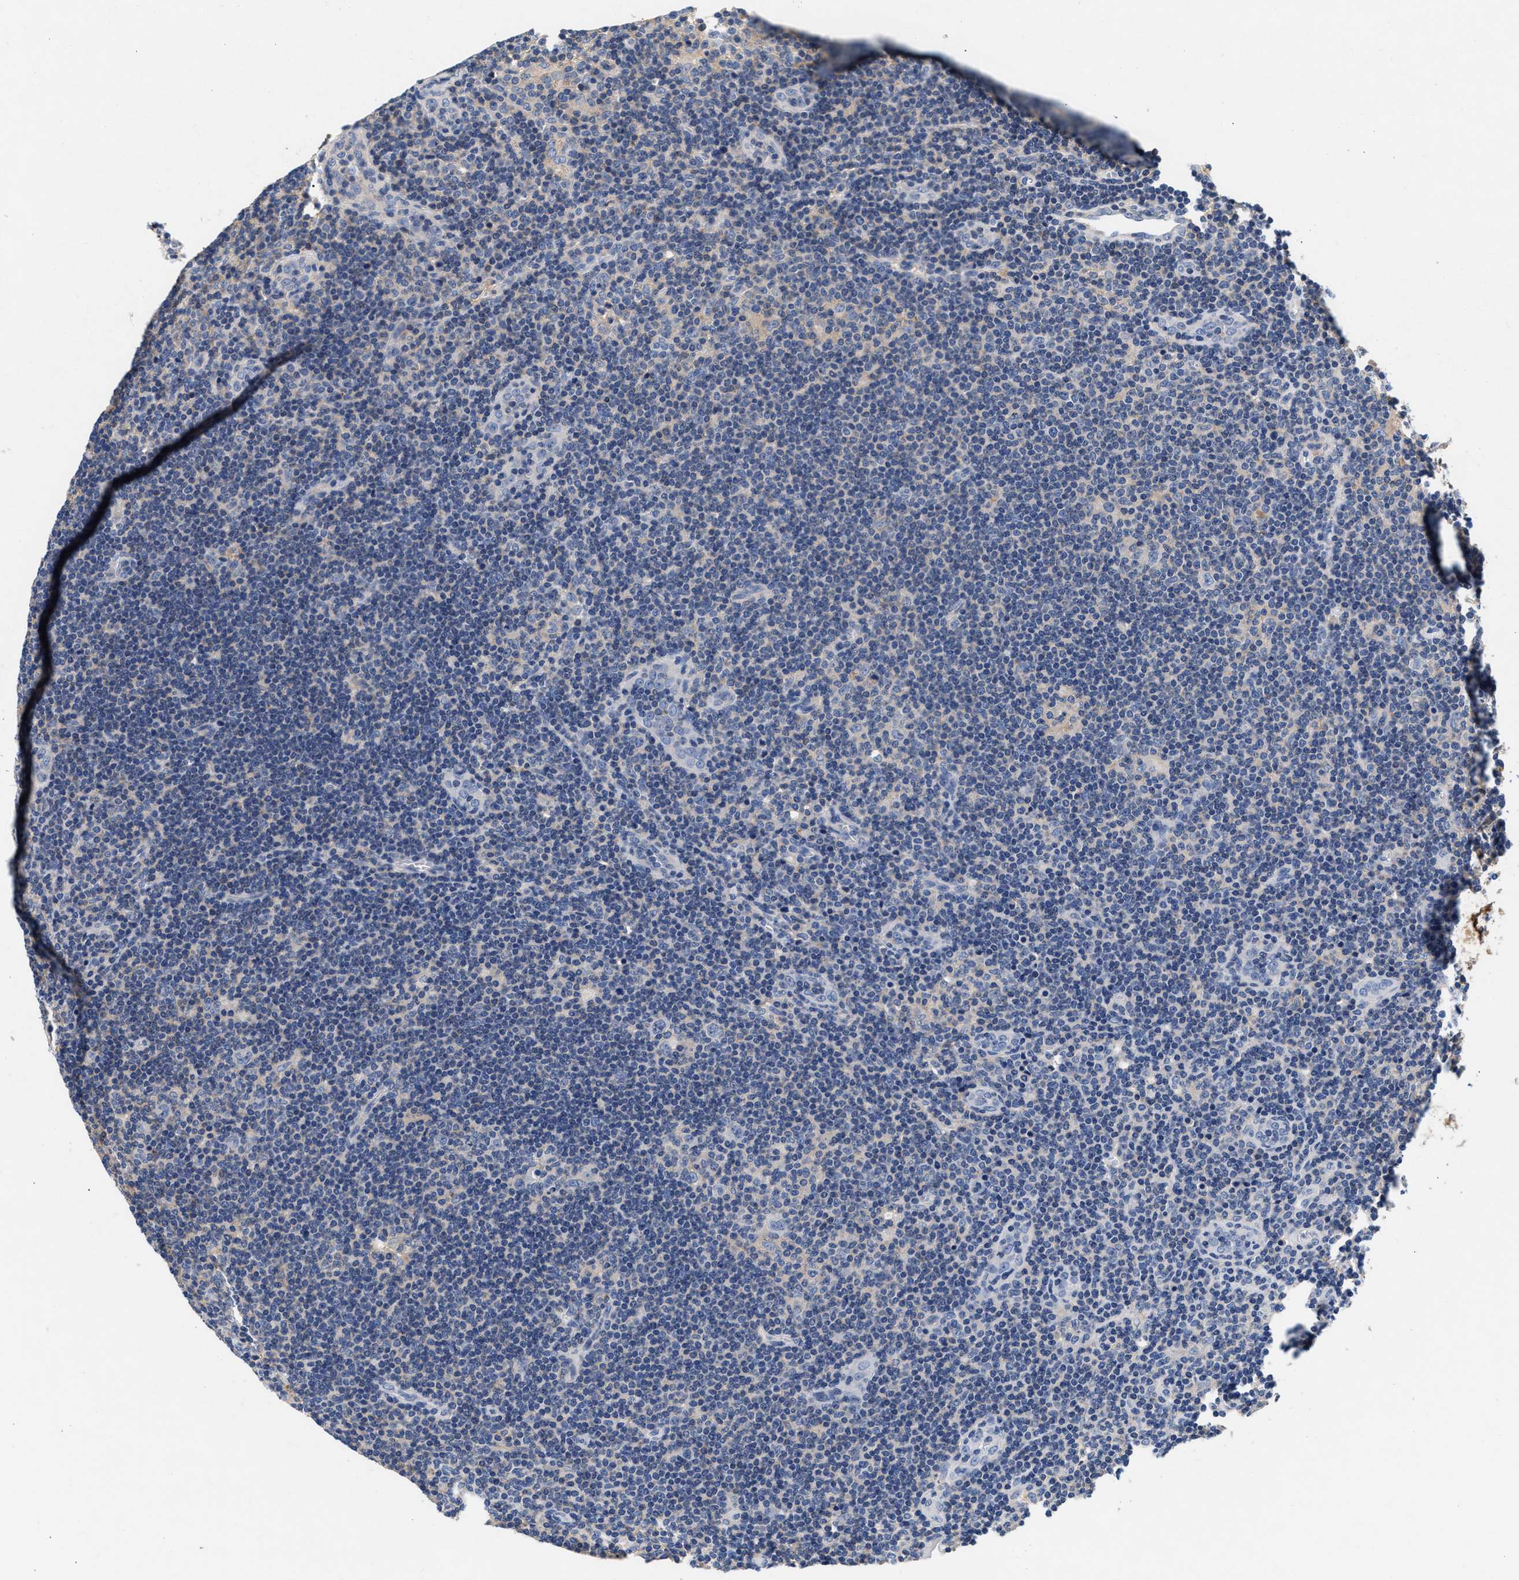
{"staining": {"intensity": "negative", "quantity": "none", "location": "none"}, "tissue": "lymphoma", "cell_type": "Tumor cells", "image_type": "cancer", "snomed": [{"axis": "morphology", "description": "Hodgkin's disease, NOS"}, {"axis": "topography", "description": "Lymph node"}], "caption": "Immunohistochemistry photomicrograph of neoplastic tissue: human lymphoma stained with DAB reveals no significant protein expression in tumor cells.", "gene": "GNAI3", "patient": {"sex": "female", "age": 57}}